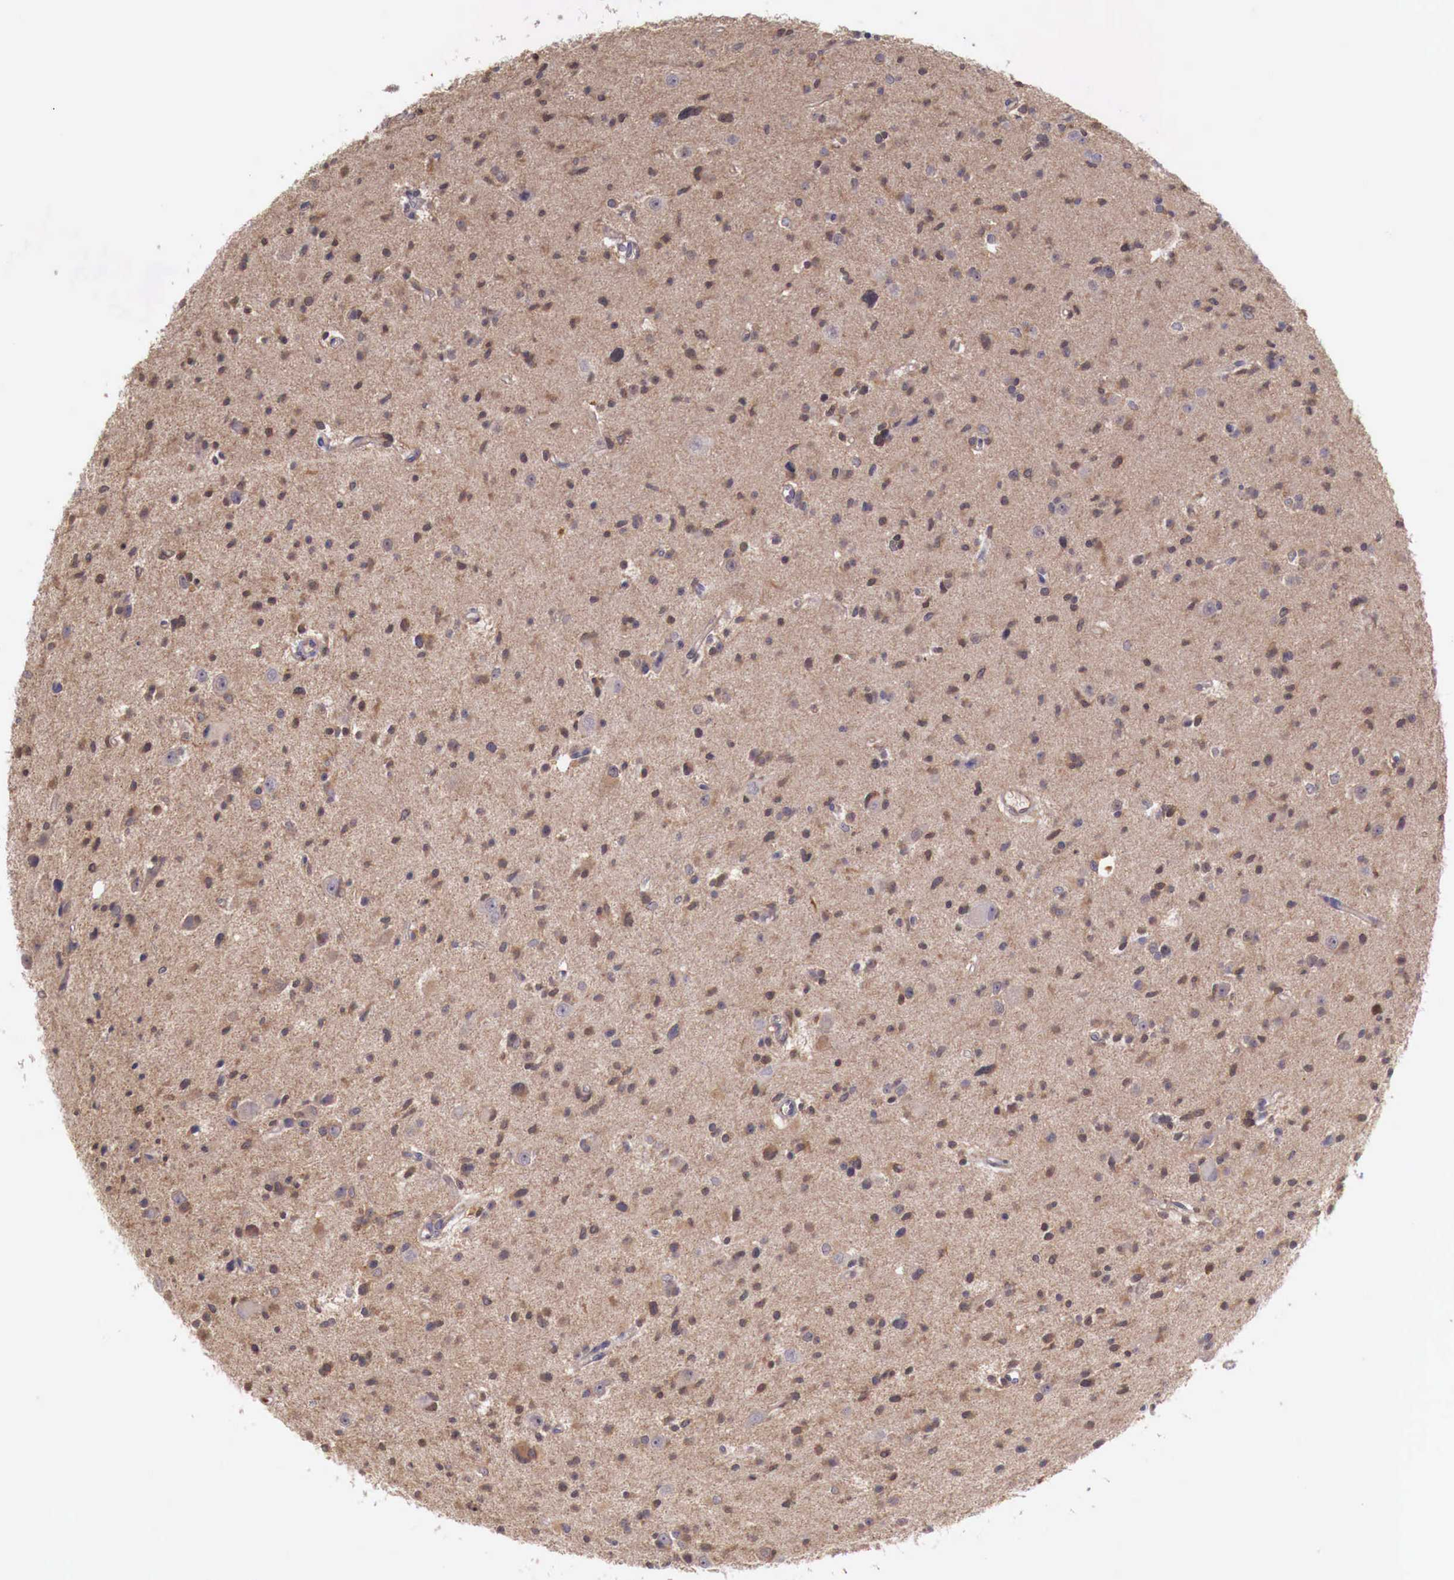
{"staining": {"intensity": "negative", "quantity": "none", "location": "none"}, "tissue": "glioma", "cell_type": "Tumor cells", "image_type": "cancer", "snomed": [{"axis": "morphology", "description": "Glioma, malignant, Low grade"}, {"axis": "topography", "description": "Brain"}], "caption": "Immunohistochemistry (IHC) photomicrograph of malignant glioma (low-grade) stained for a protein (brown), which shows no positivity in tumor cells.", "gene": "GAB2", "patient": {"sex": "female", "age": 46}}